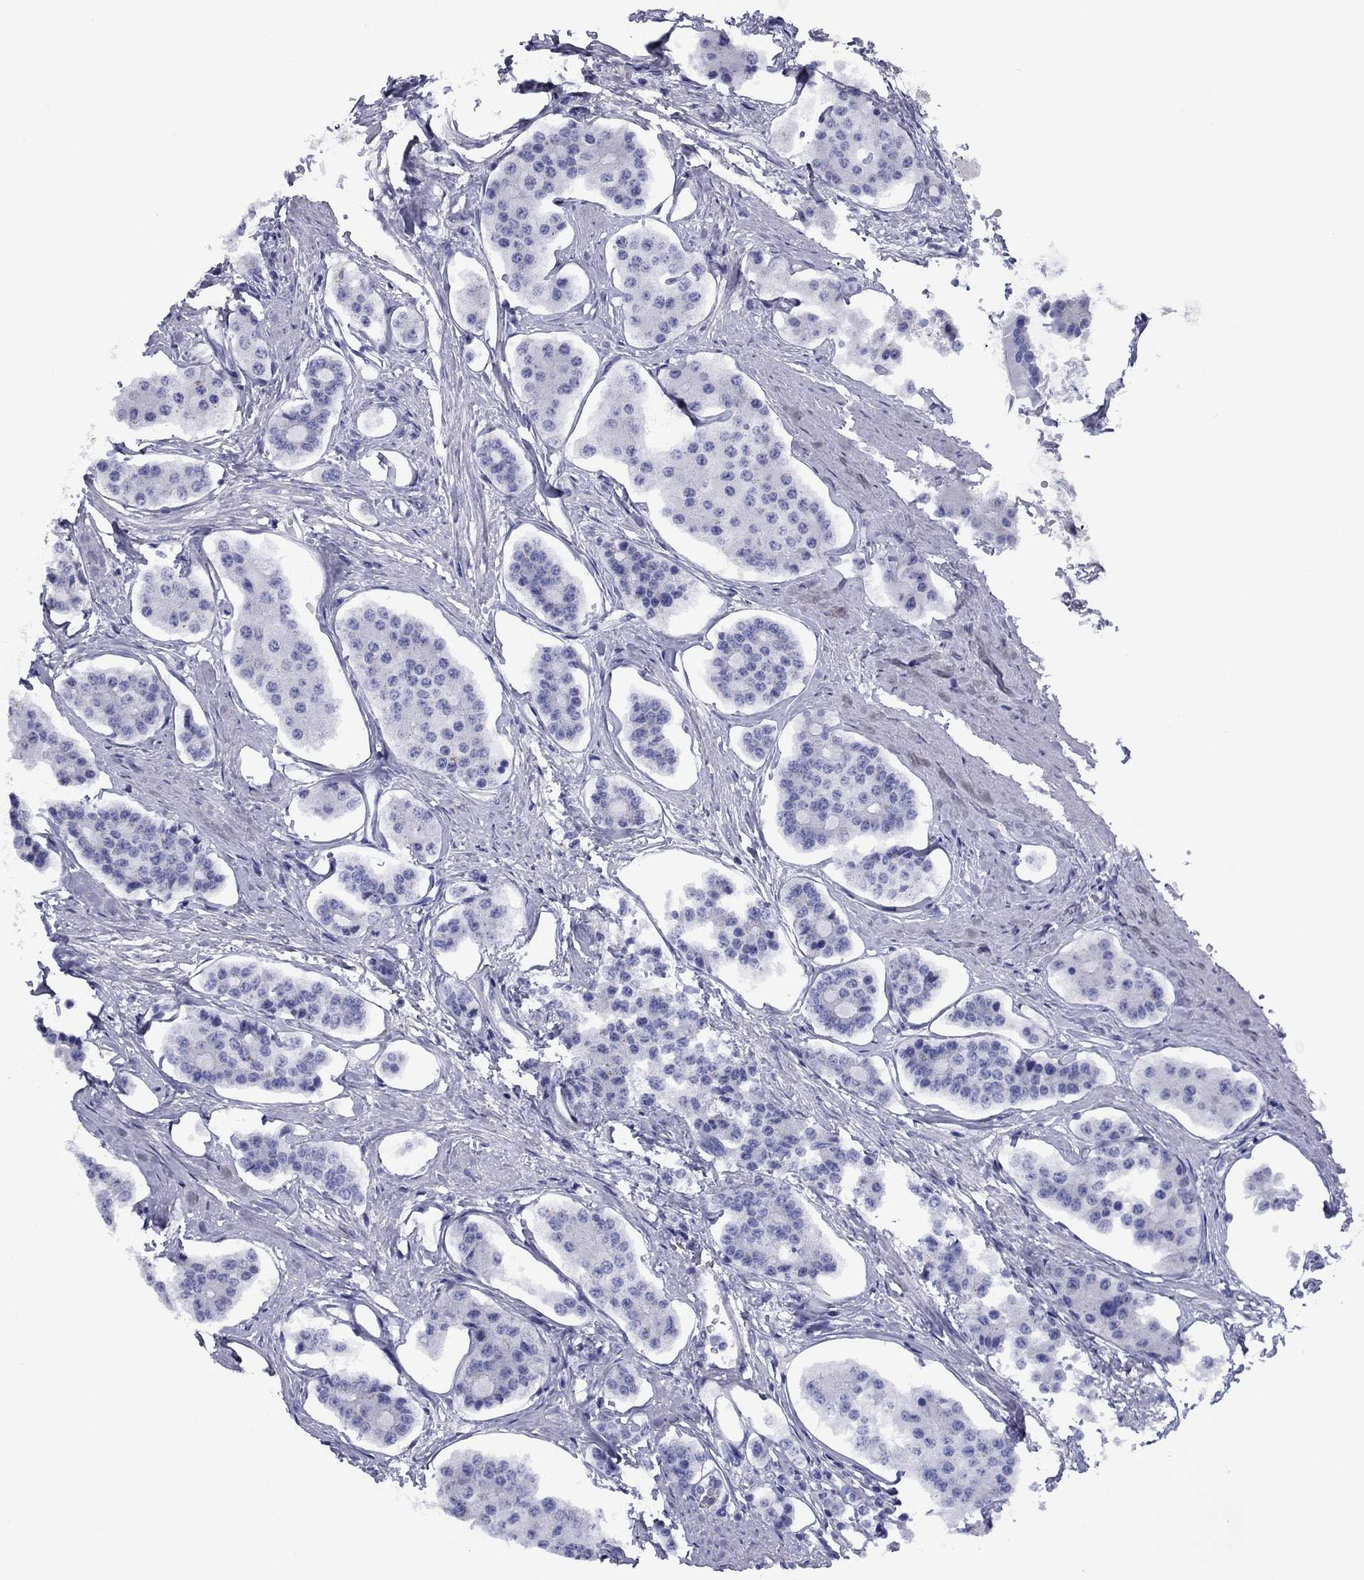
{"staining": {"intensity": "negative", "quantity": "none", "location": "none"}, "tissue": "carcinoid", "cell_type": "Tumor cells", "image_type": "cancer", "snomed": [{"axis": "morphology", "description": "Carcinoid, malignant, NOS"}, {"axis": "topography", "description": "Small intestine"}], "caption": "An image of carcinoid stained for a protein demonstrates no brown staining in tumor cells.", "gene": "HAO1", "patient": {"sex": "female", "age": 65}}